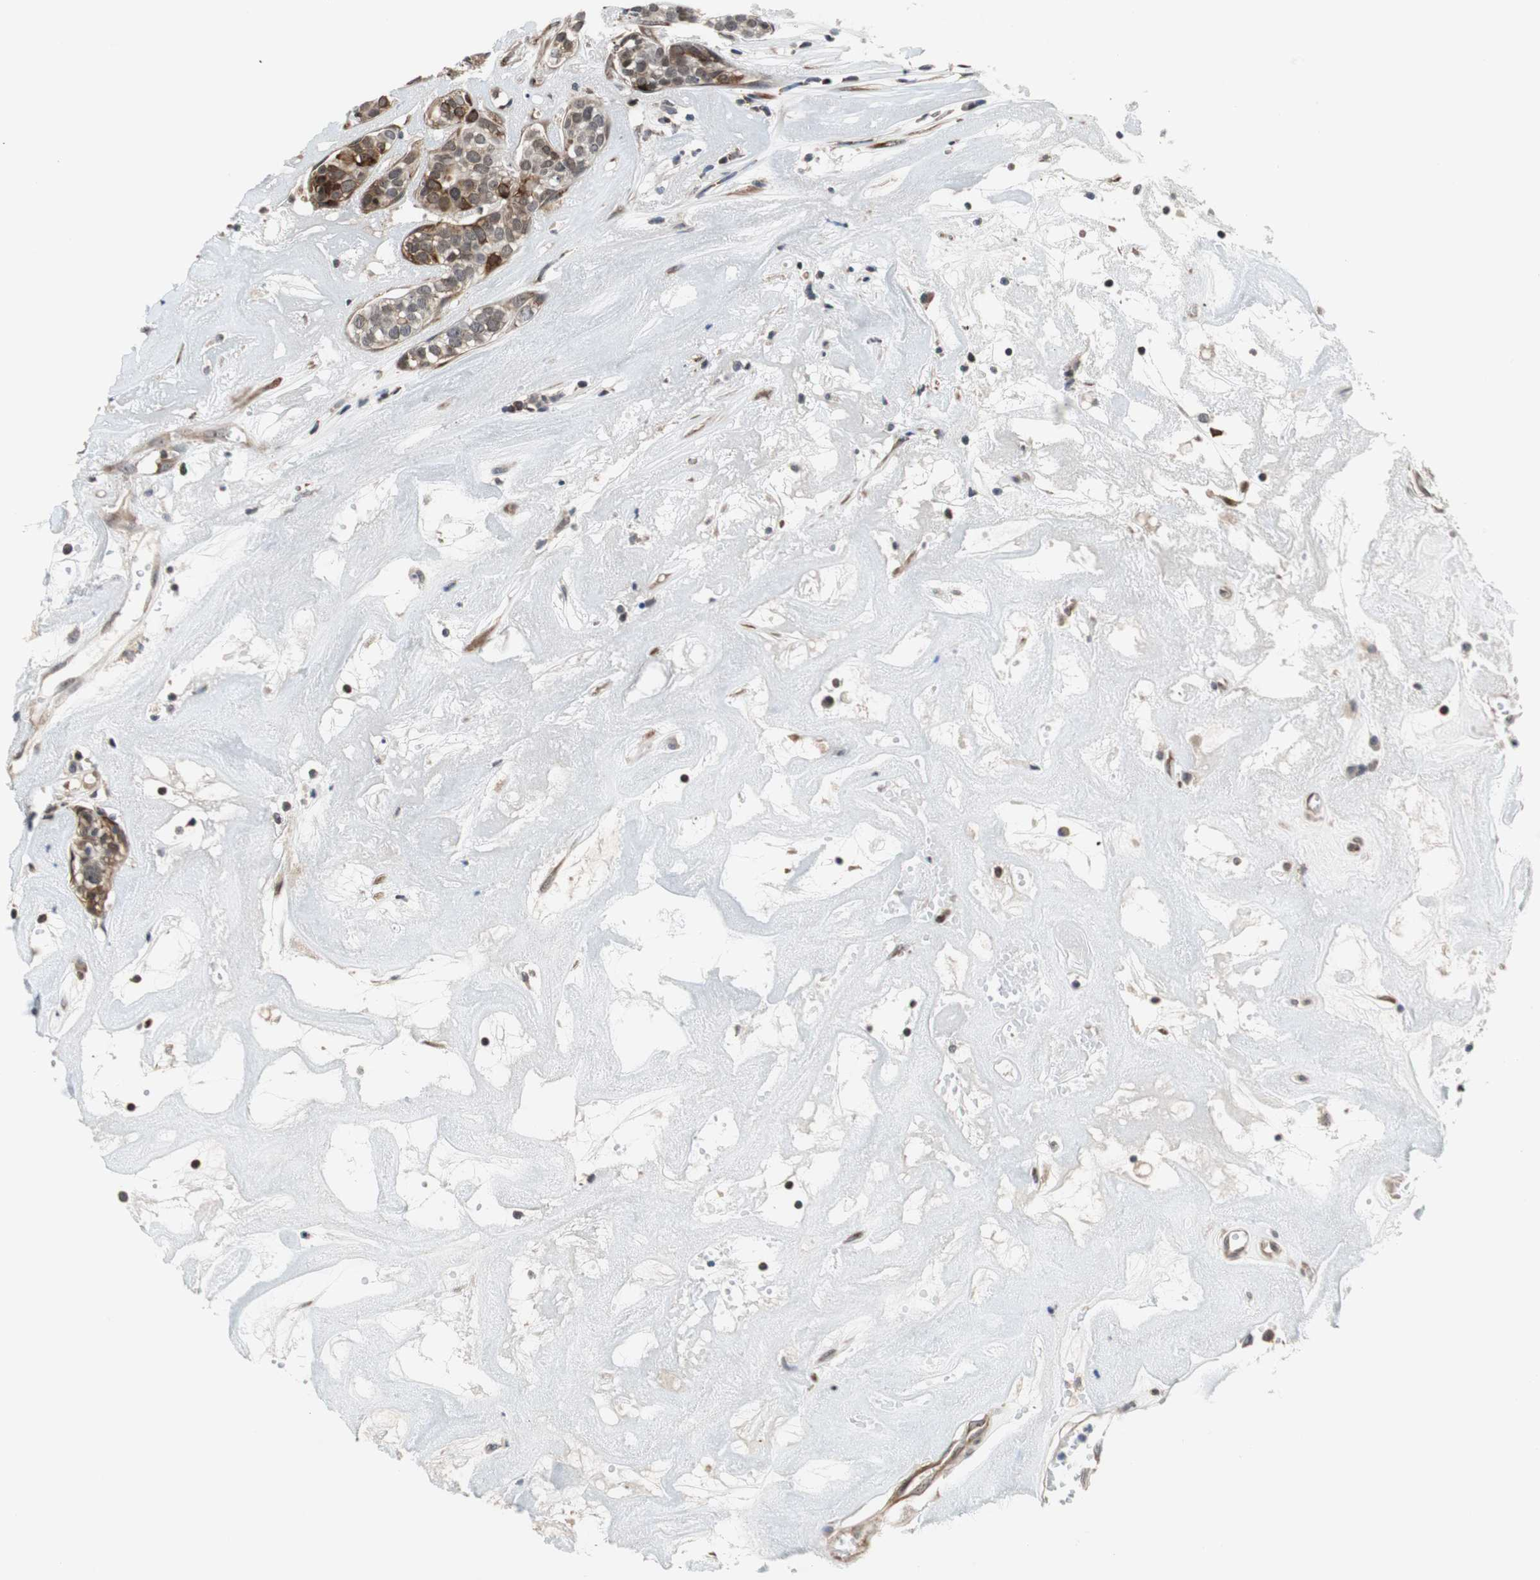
{"staining": {"intensity": "moderate", "quantity": "<25%", "location": "cytoplasmic/membranous,nuclear"}, "tissue": "head and neck cancer", "cell_type": "Tumor cells", "image_type": "cancer", "snomed": [{"axis": "morphology", "description": "Adenocarcinoma, NOS"}, {"axis": "topography", "description": "Salivary gland"}, {"axis": "topography", "description": "Head-Neck"}], "caption": "The image displays a brown stain indicating the presence of a protein in the cytoplasmic/membranous and nuclear of tumor cells in head and neck cancer (adenocarcinoma). The staining was performed using DAB (3,3'-diaminobenzidine) to visualize the protein expression in brown, while the nuclei were stained in blue with hematoxylin (Magnification: 20x).", "gene": "ZNF512B", "patient": {"sex": "female", "age": 65}}